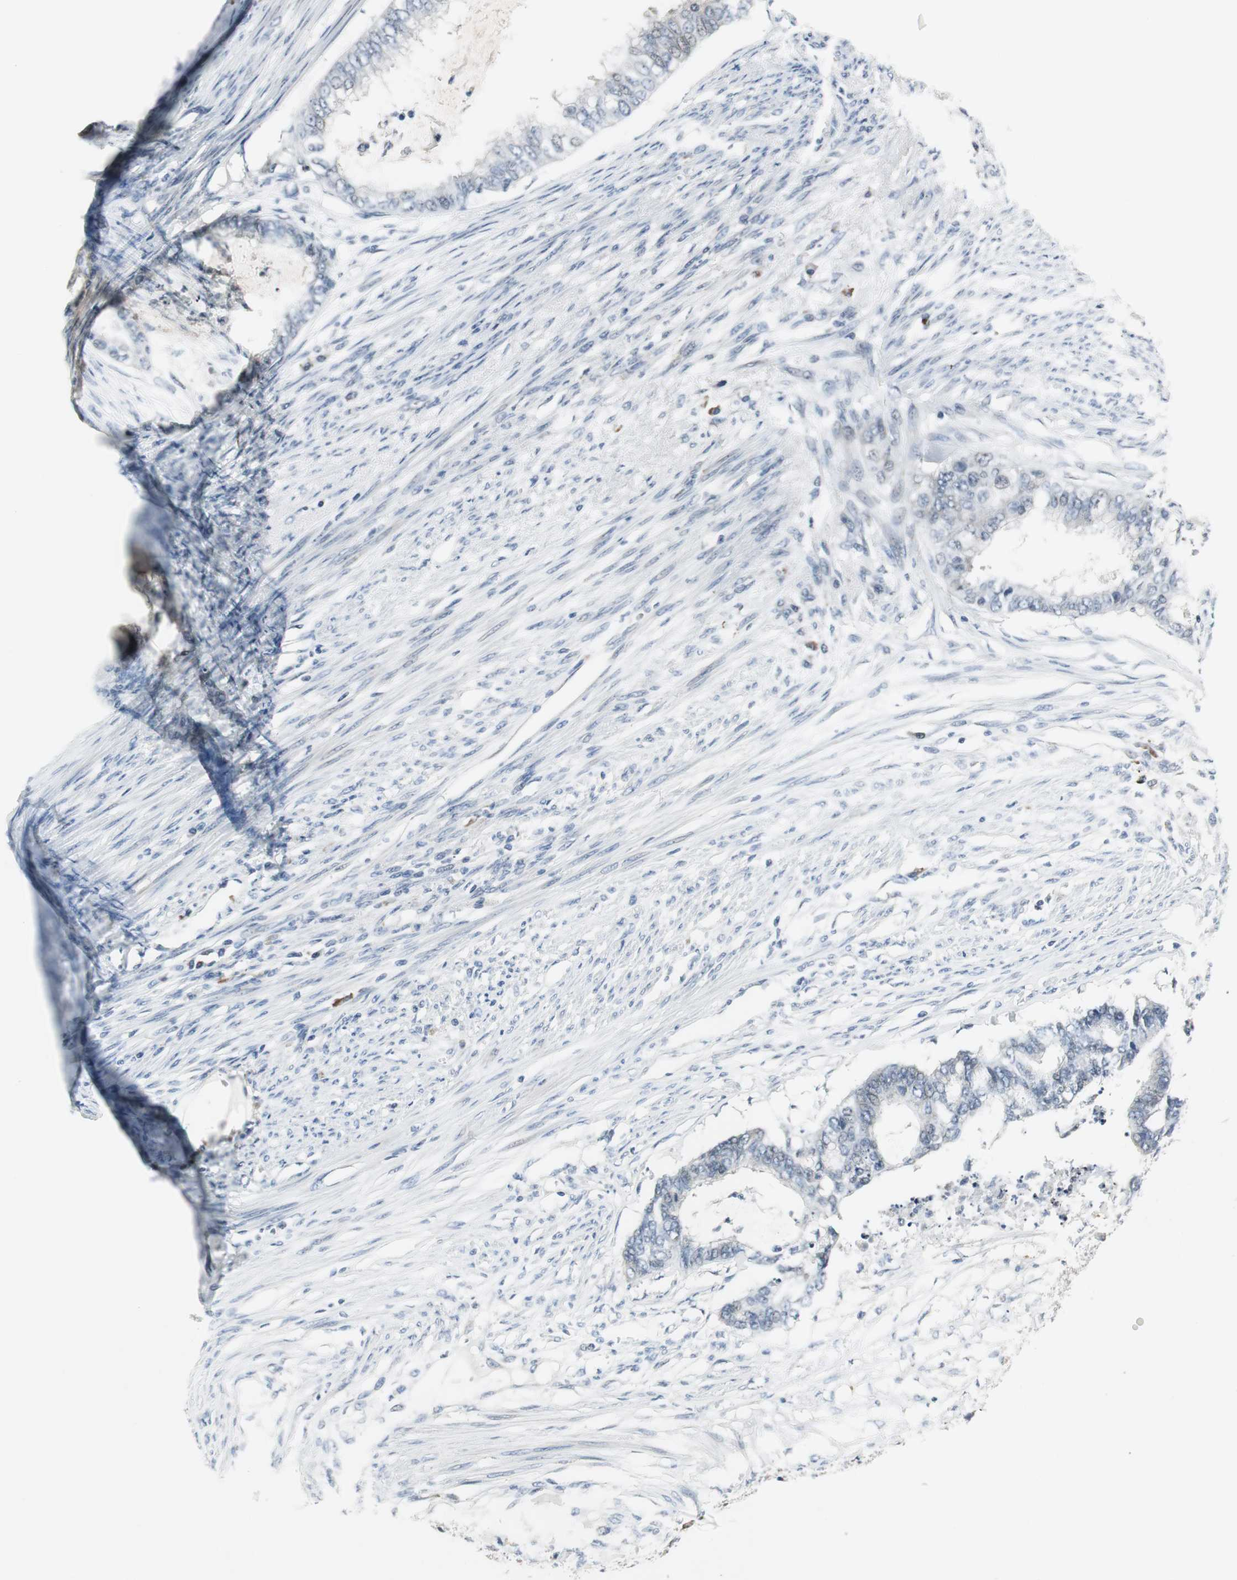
{"staining": {"intensity": "negative", "quantity": "none", "location": "none"}, "tissue": "endometrial cancer", "cell_type": "Tumor cells", "image_type": "cancer", "snomed": [{"axis": "morphology", "description": "Adenocarcinoma, NOS"}, {"axis": "topography", "description": "Endometrium"}], "caption": "High power microscopy histopathology image of an immunohistochemistry (IHC) image of adenocarcinoma (endometrial), revealing no significant staining in tumor cells. (DAB (3,3'-diaminobenzidine) IHC, high magnification).", "gene": "CCT5", "patient": {"sex": "female", "age": 79}}